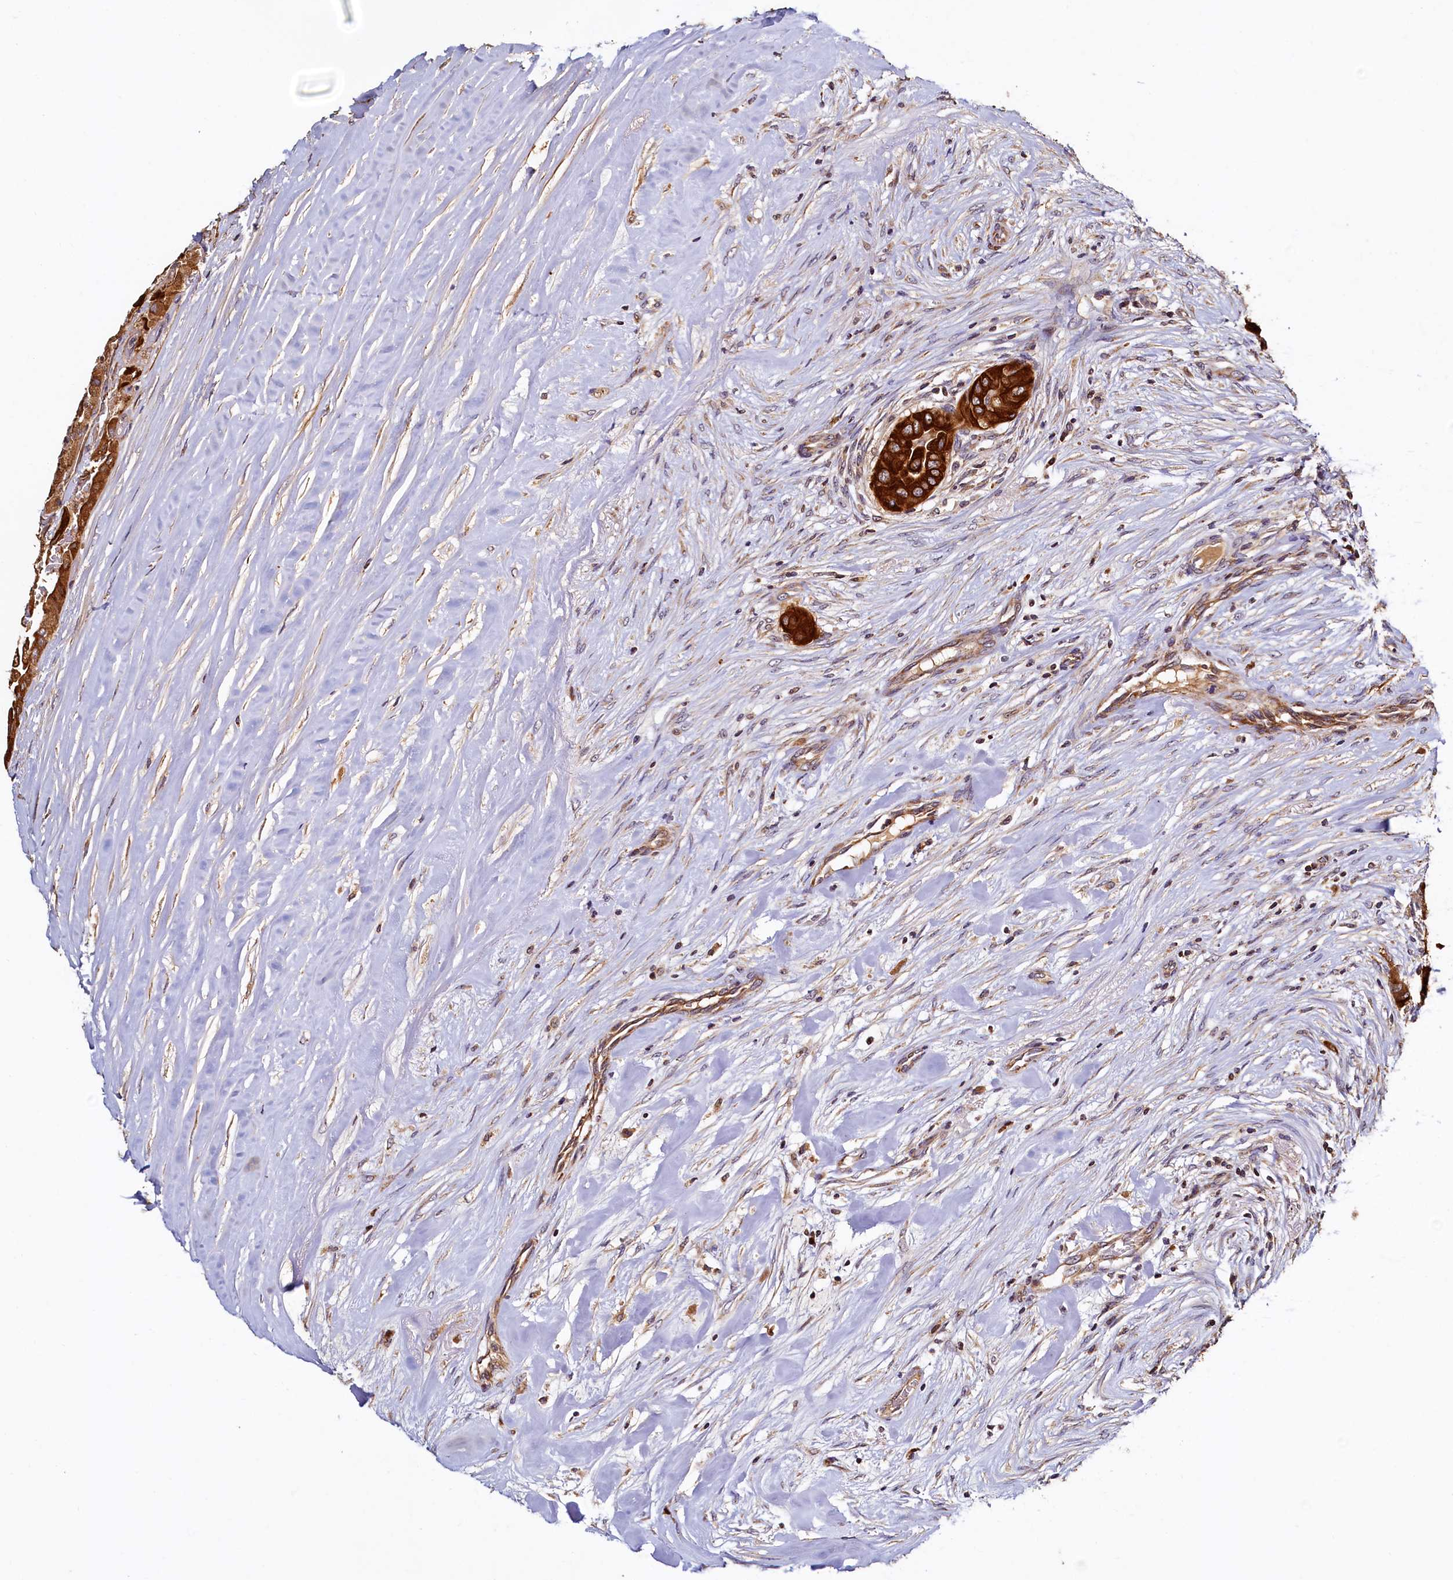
{"staining": {"intensity": "strong", "quantity": ">75%", "location": "cytoplasmic/membranous"}, "tissue": "thyroid cancer", "cell_type": "Tumor cells", "image_type": "cancer", "snomed": [{"axis": "morphology", "description": "Papillary adenocarcinoma, NOS"}, {"axis": "topography", "description": "Thyroid gland"}], "caption": "Human thyroid papillary adenocarcinoma stained with a brown dye reveals strong cytoplasmic/membranous positive expression in approximately >75% of tumor cells.", "gene": "NCKAP5L", "patient": {"sex": "female", "age": 59}}